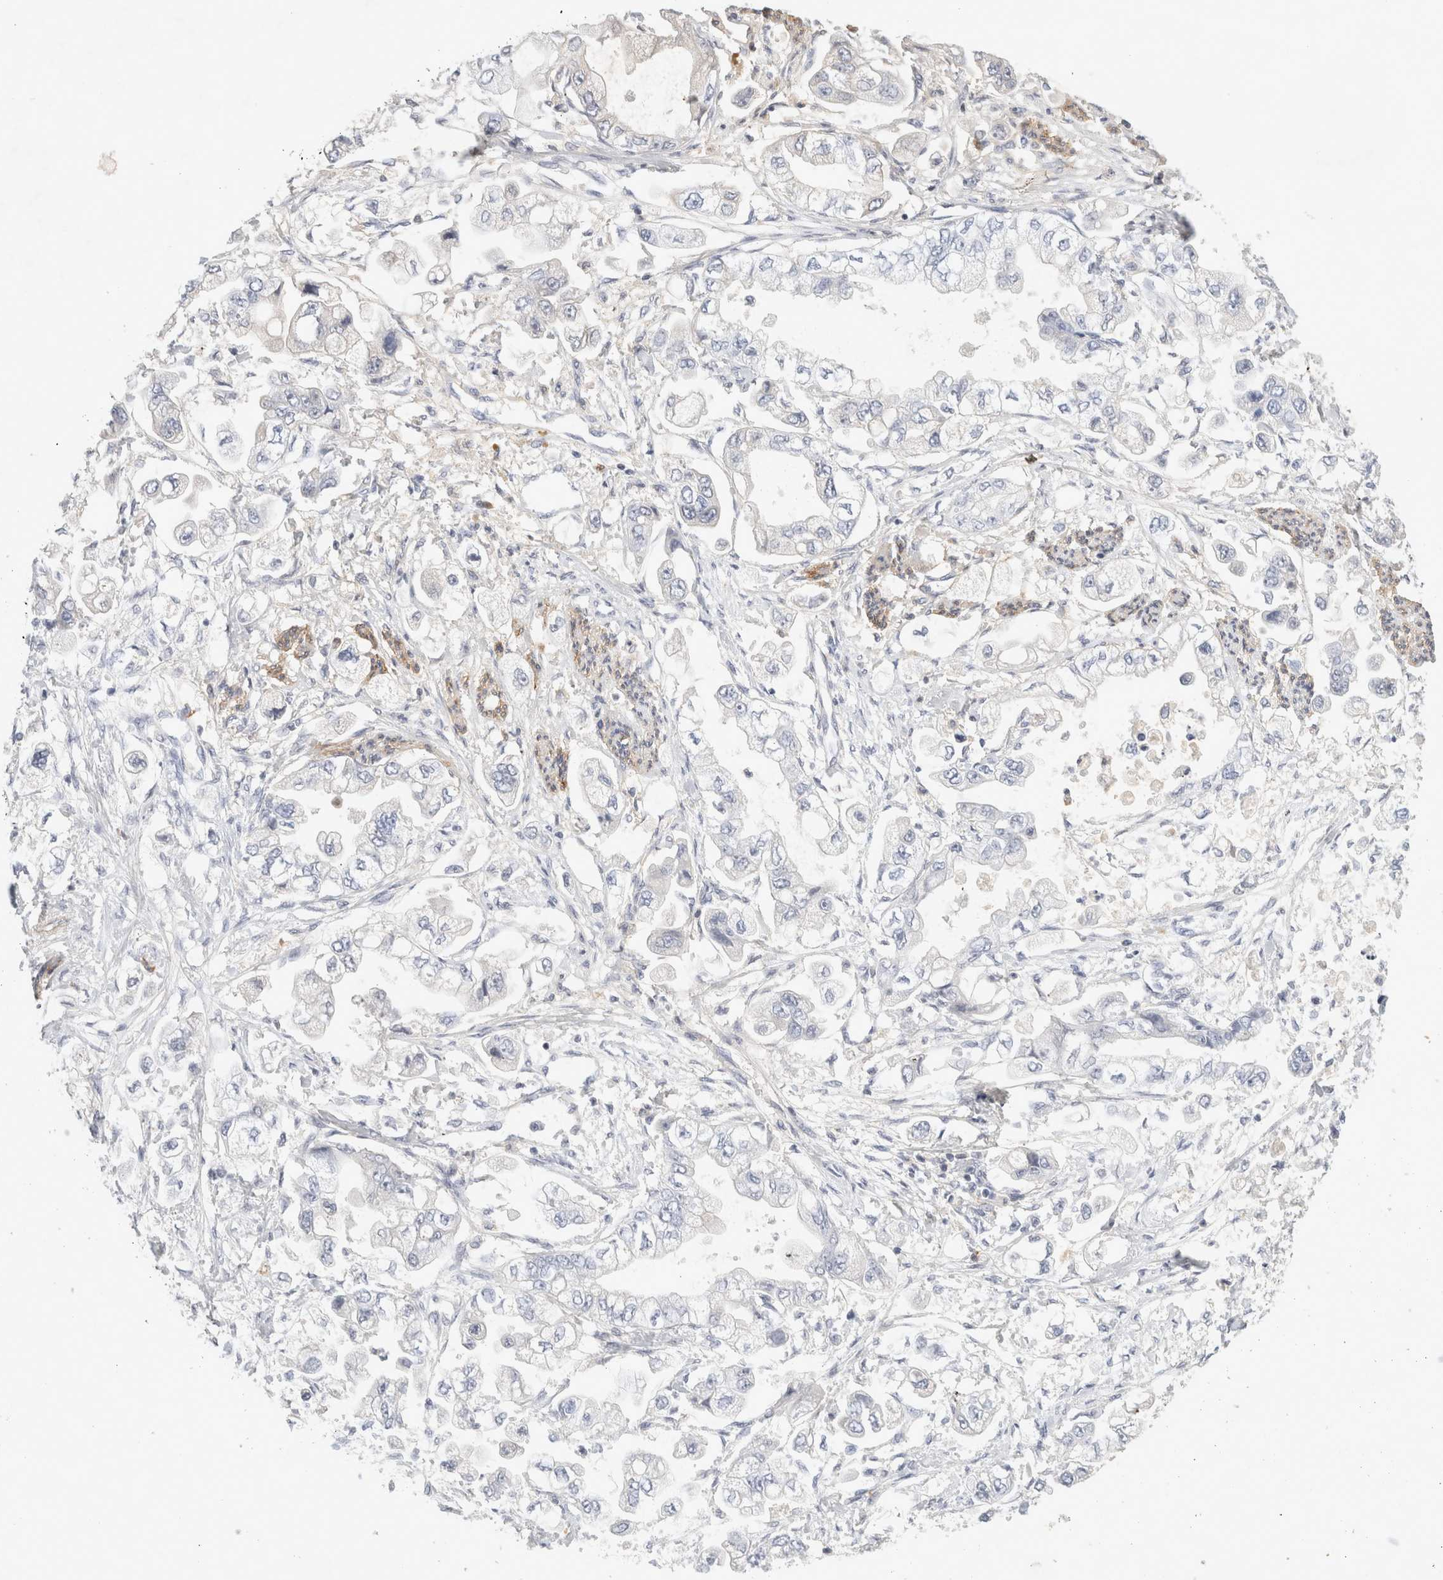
{"staining": {"intensity": "negative", "quantity": "none", "location": "none"}, "tissue": "stomach cancer", "cell_type": "Tumor cells", "image_type": "cancer", "snomed": [{"axis": "morphology", "description": "Adenocarcinoma, NOS"}, {"axis": "topography", "description": "Stomach"}], "caption": "A micrograph of human stomach cancer is negative for staining in tumor cells.", "gene": "FGL2", "patient": {"sex": "male", "age": 62}}